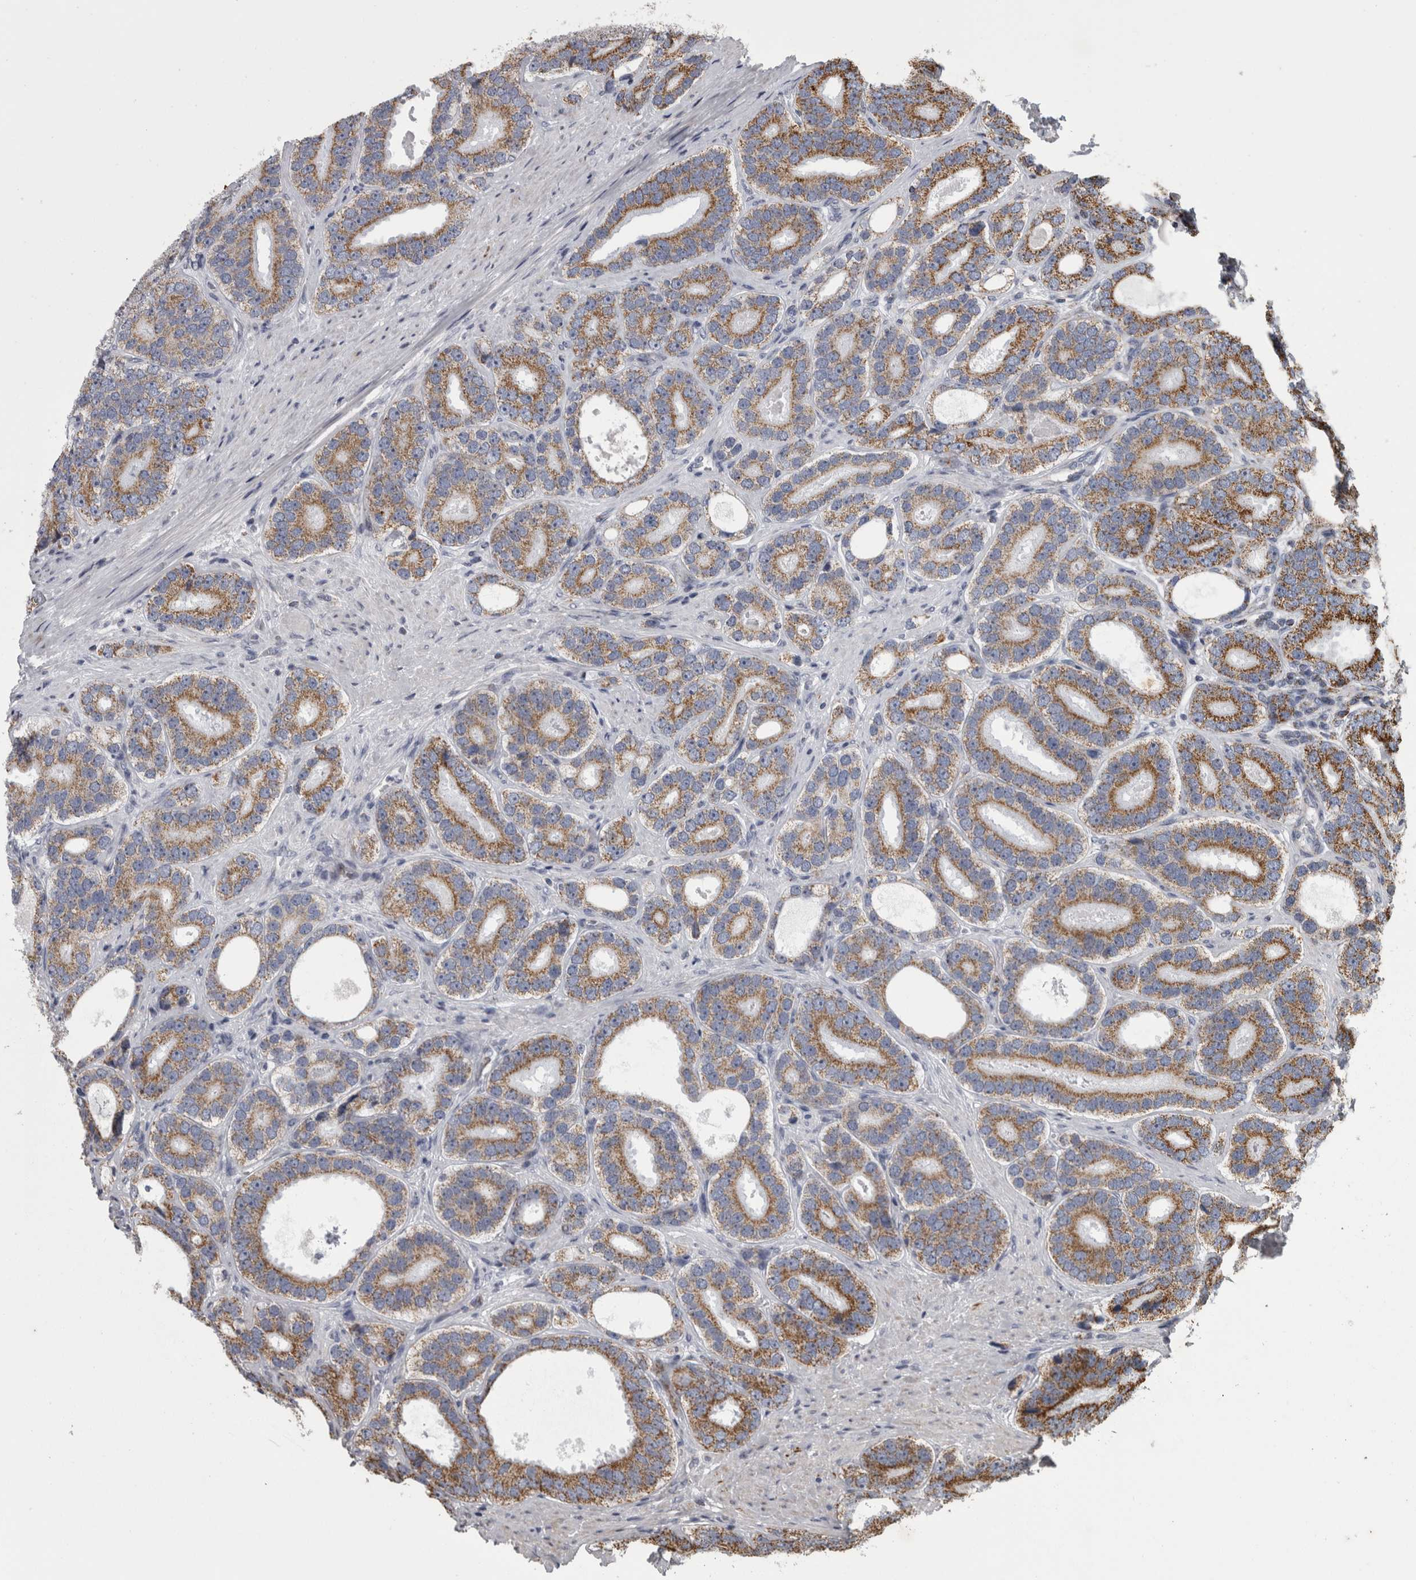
{"staining": {"intensity": "moderate", "quantity": ">75%", "location": "cytoplasmic/membranous"}, "tissue": "prostate cancer", "cell_type": "Tumor cells", "image_type": "cancer", "snomed": [{"axis": "morphology", "description": "Adenocarcinoma, High grade"}, {"axis": "topography", "description": "Prostate"}], "caption": "Immunohistochemical staining of human prostate cancer exhibits medium levels of moderate cytoplasmic/membranous protein positivity in approximately >75% of tumor cells. (Brightfield microscopy of DAB IHC at high magnification).", "gene": "MDH2", "patient": {"sex": "male", "age": 56}}